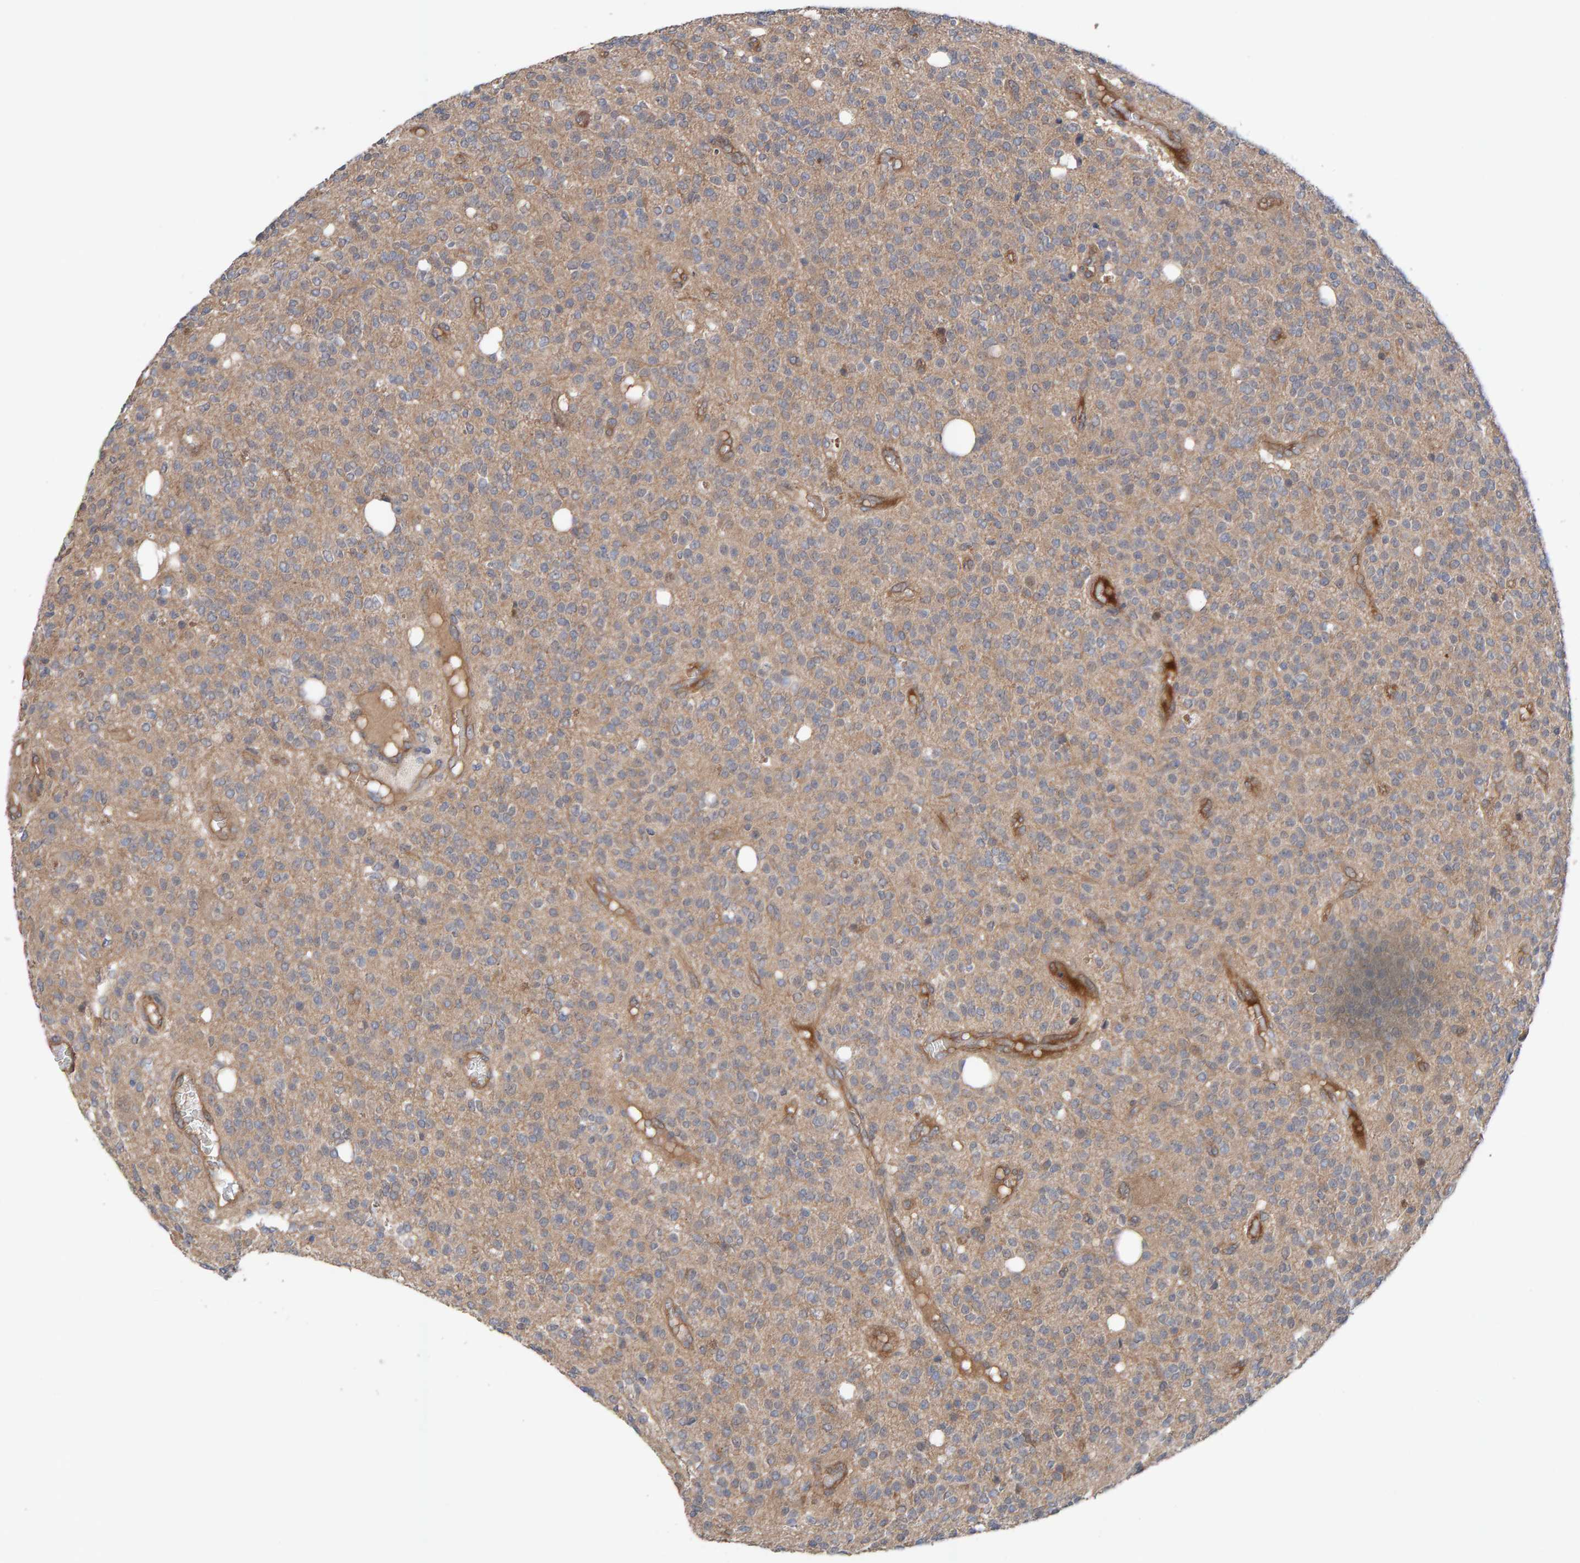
{"staining": {"intensity": "weak", "quantity": ">75%", "location": "cytoplasmic/membranous"}, "tissue": "glioma", "cell_type": "Tumor cells", "image_type": "cancer", "snomed": [{"axis": "morphology", "description": "Glioma, malignant, High grade"}, {"axis": "topography", "description": "Brain"}], "caption": "Protein staining exhibits weak cytoplasmic/membranous positivity in approximately >75% of tumor cells in glioma. (IHC, brightfield microscopy, high magnification).", "gene": "LRSAM1", "patient": {"sex": "male", "age": 34}}